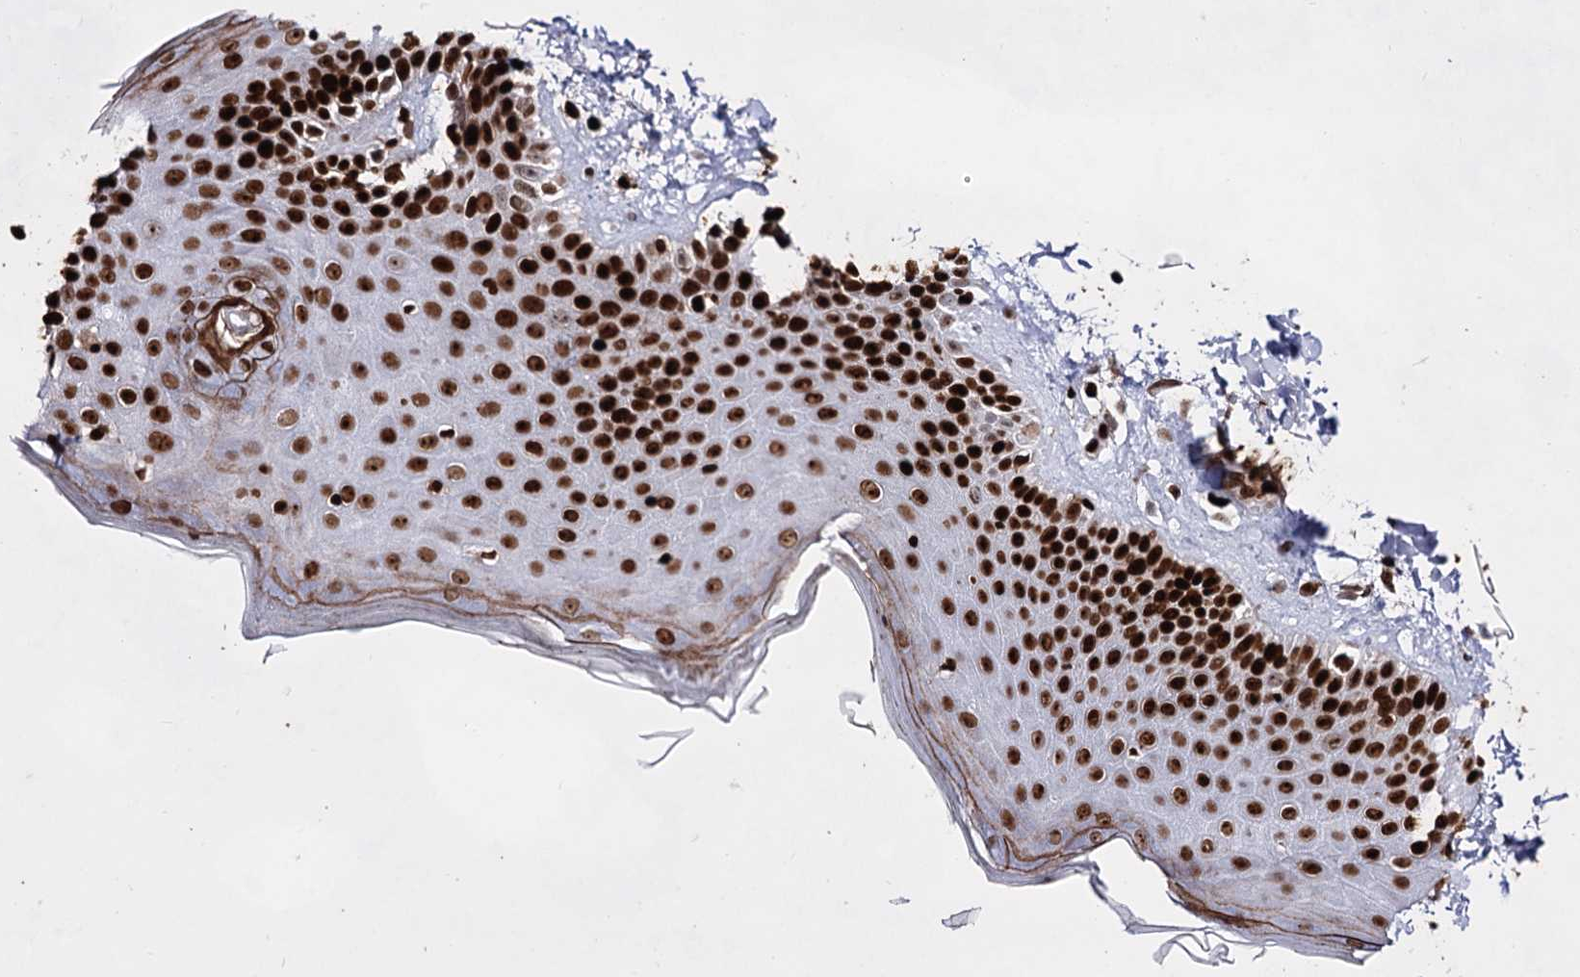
{"staining": {"intensity": "strong", "quantity": ">75%", "location": "nuclear"}, "tissue": "skin", "cell_type": "Fibroblasts", "image_type": "normal", "snomed": [{"axis": "morphology", "description": "Normal tissue, NOS"}, {"axis": "topography", "description": "Skin"}], "caption": "Skin stained with a brown dye displays strong nuclear positive expression in about >75% of fibroblasts.", "gene": "HMGB2", "patient": {"sex": "male", "age": 52}}